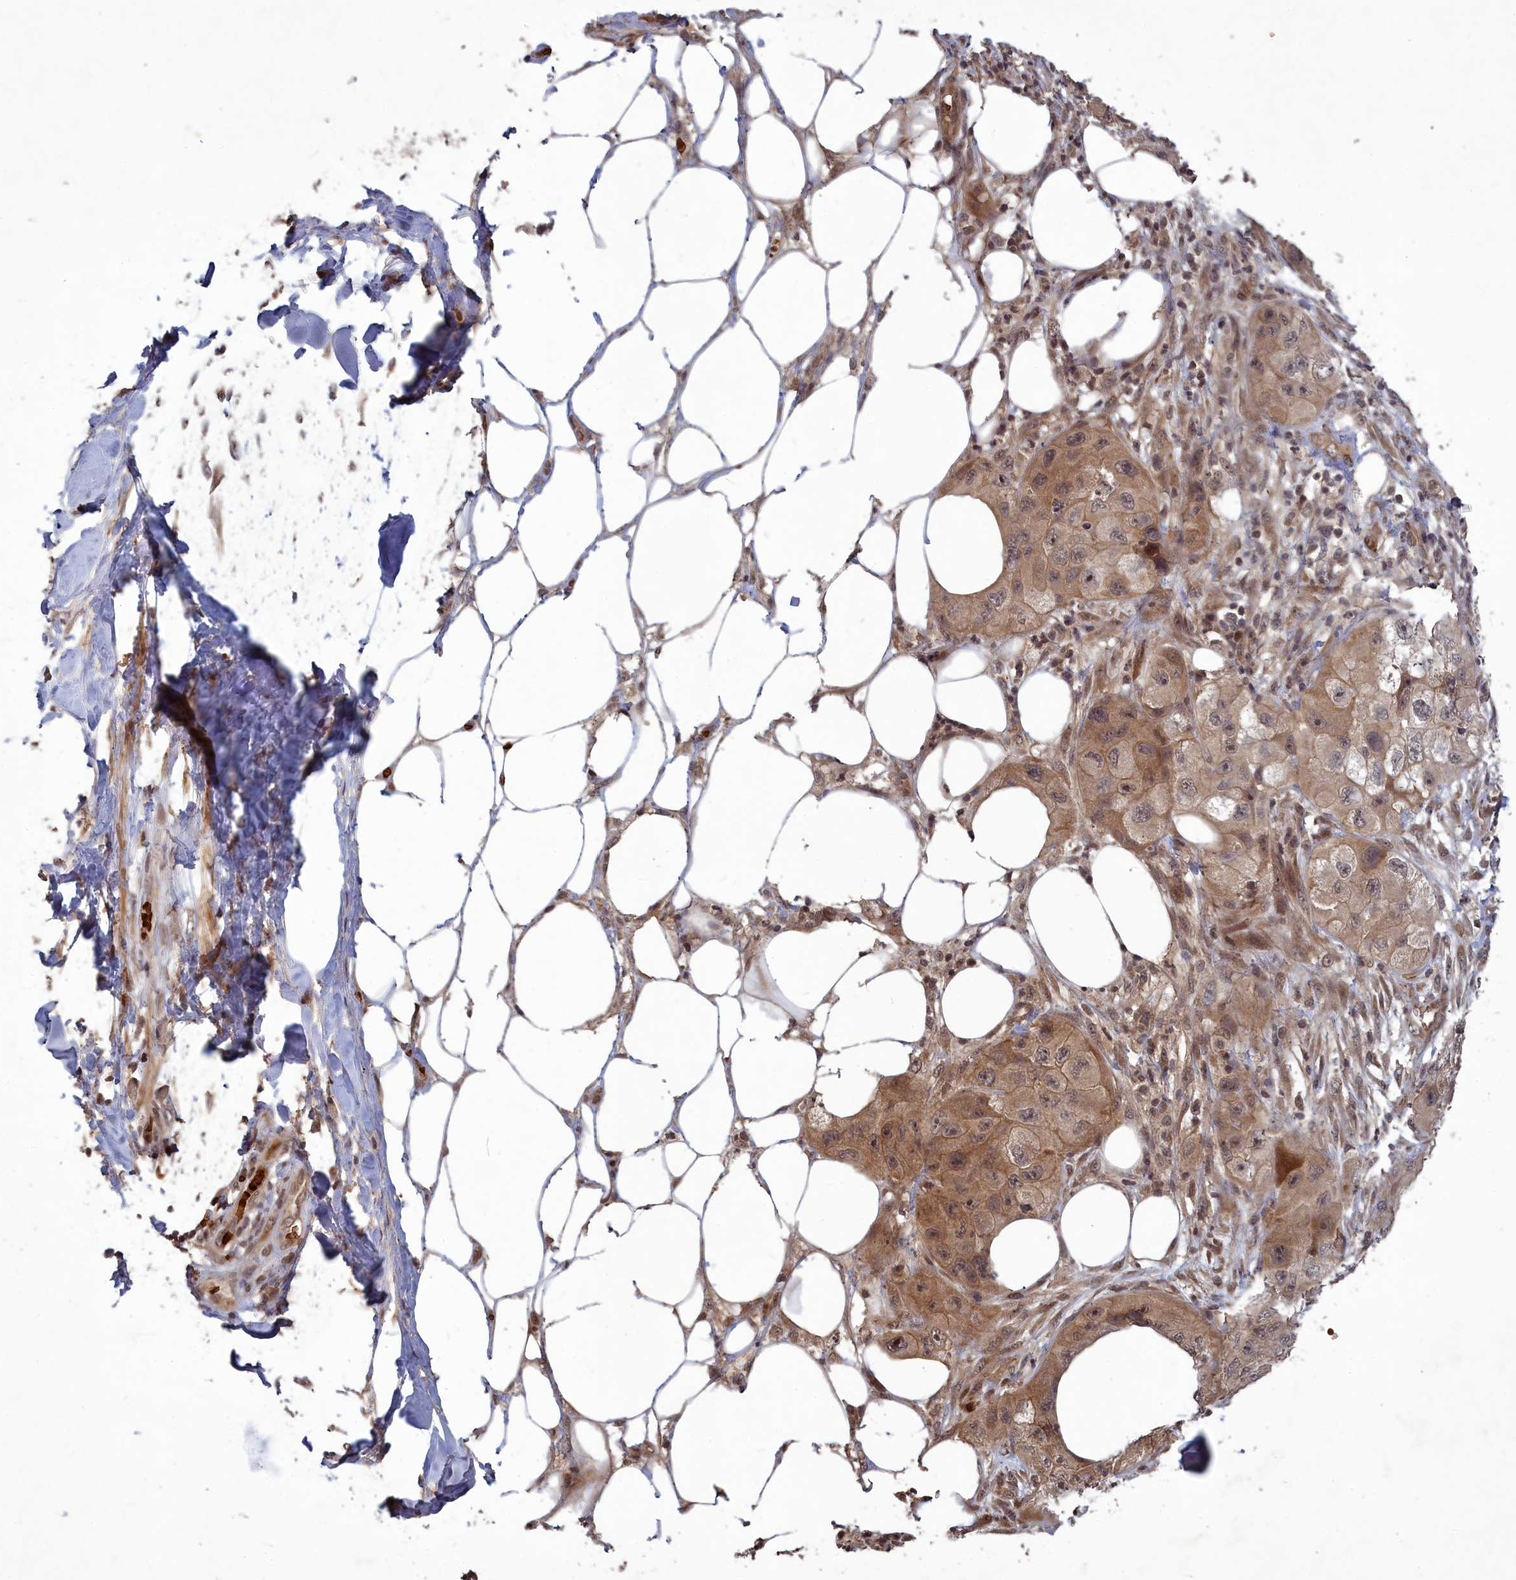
{"staining": {"intensity": "moderate", "quantity": ">75%", "location": "cytoplasmic/membranous"}, "tissue": "skin cancer", "cell_type": "Tumor cells", "image_type": "cancer", "snomed": [{"axis": "morphology", "description": "Squamous cell carcinoma, NOS"}, {"axis": "topography", "description": "Skin"}, {"axis": "topography", "description": "Subcutis"}], "caption": "Immunohistochemistry (IHC) staining of squamous cell carcinoma (skin), which exhibits medium levels of moderate cytoplasmic/membranous staining in about >75% of tumor cells indicating moderate cytoplasmic/membranous protein positivity. The staining was performed using DAB (brown) for protein detection and nuclei were counterstained in hematoxylin (blue).", "gene": "SRMS", "patient": {"sex": "male", "age": 73}}